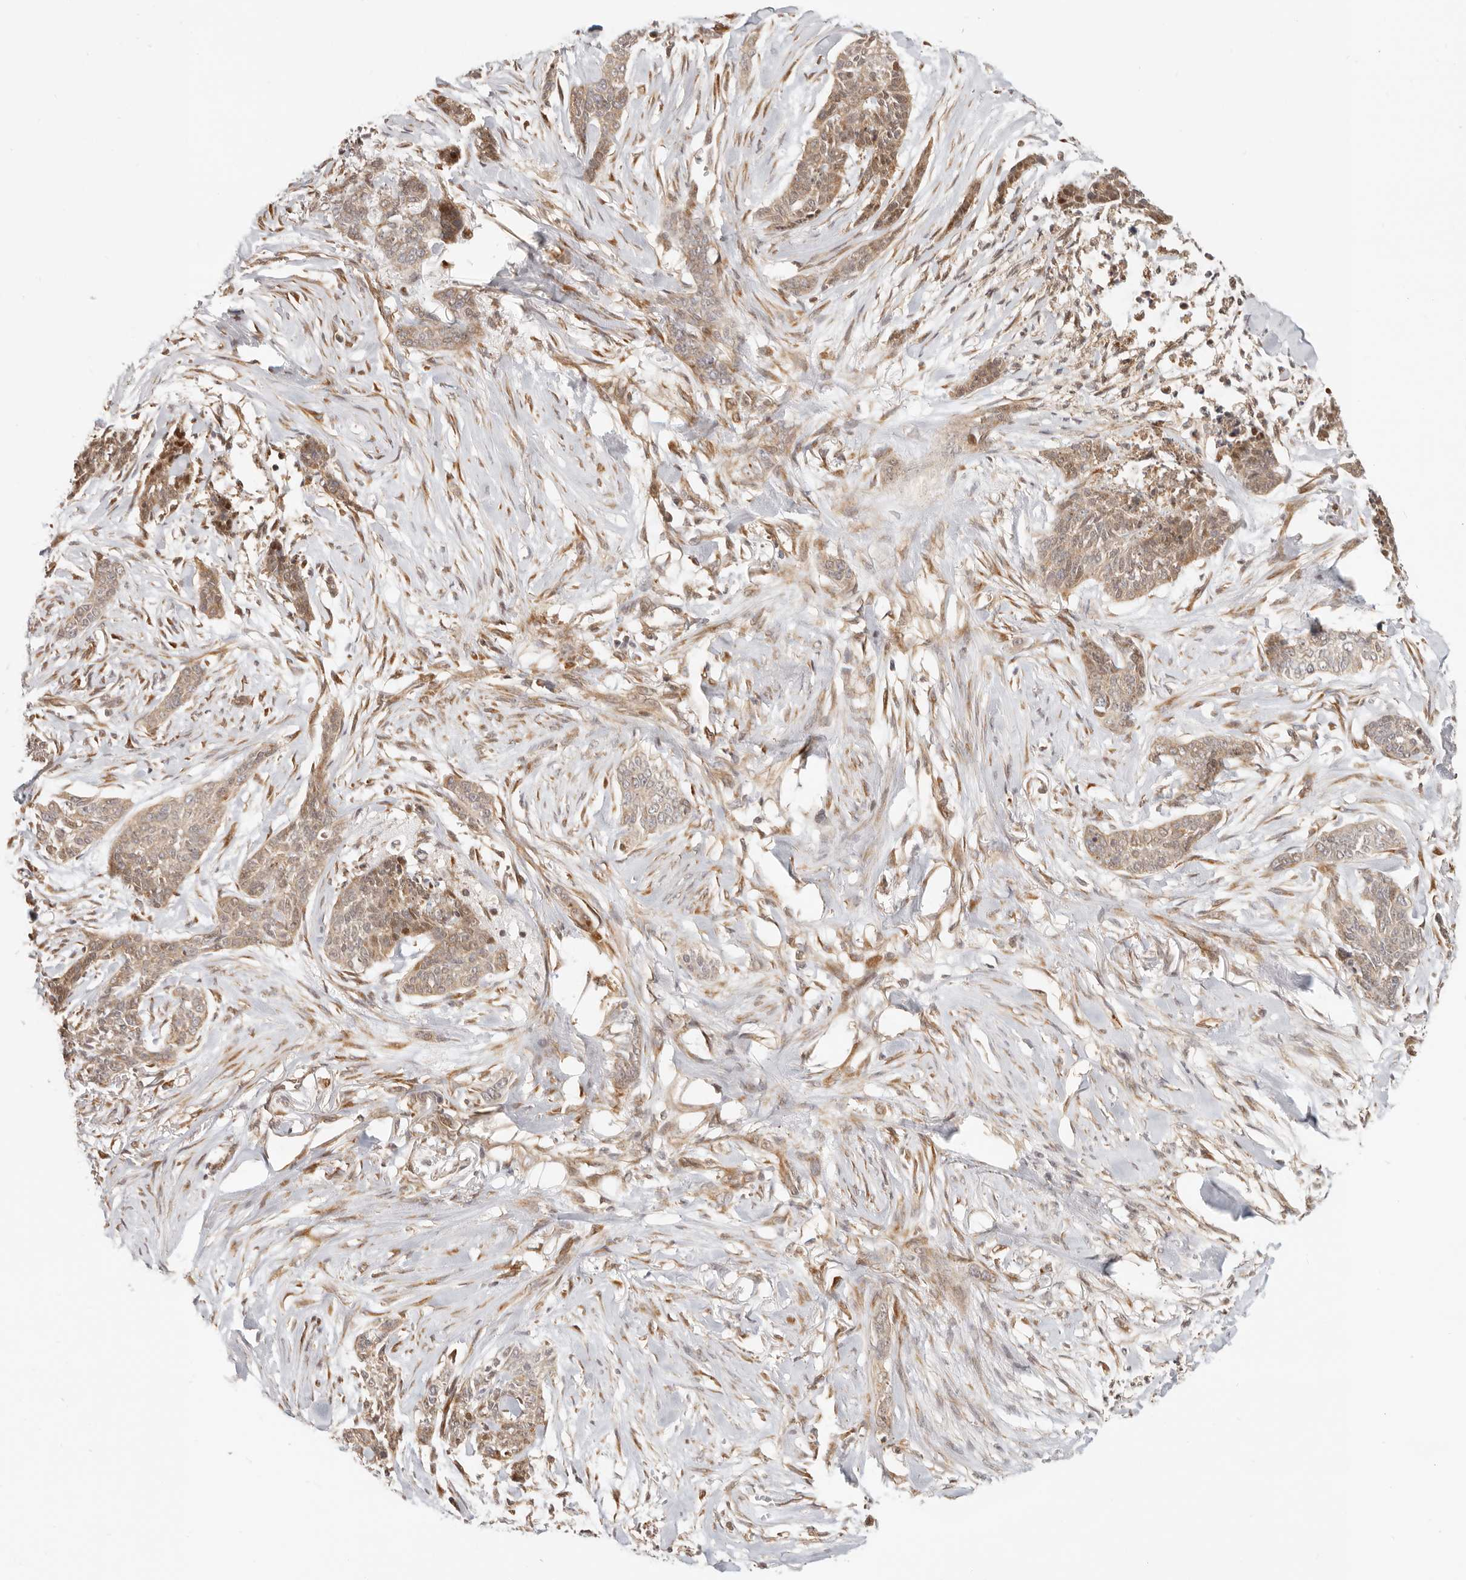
{"staining": {"intensity": "weak", "quantity": ">75%", "location": "cytoplasmic/membranous,nuclear"}, "tissue": "skin cancer", "cell_type": "Tumor cells", "image_type": "cancer", "snomed": [{"axis": "morphology", "description": "Basal cell carcinoma"}, {"axis": "topography", "description": "Skin"}], "caption": "About >75% of tumor cells in skin cancer exhibit weak cytoplasmic/membranous and nuclear protein staining as visualized by brown immunohistochemical staining.", "gene": "TUFT1", "patient": {"sex": "female", "age": 64}}